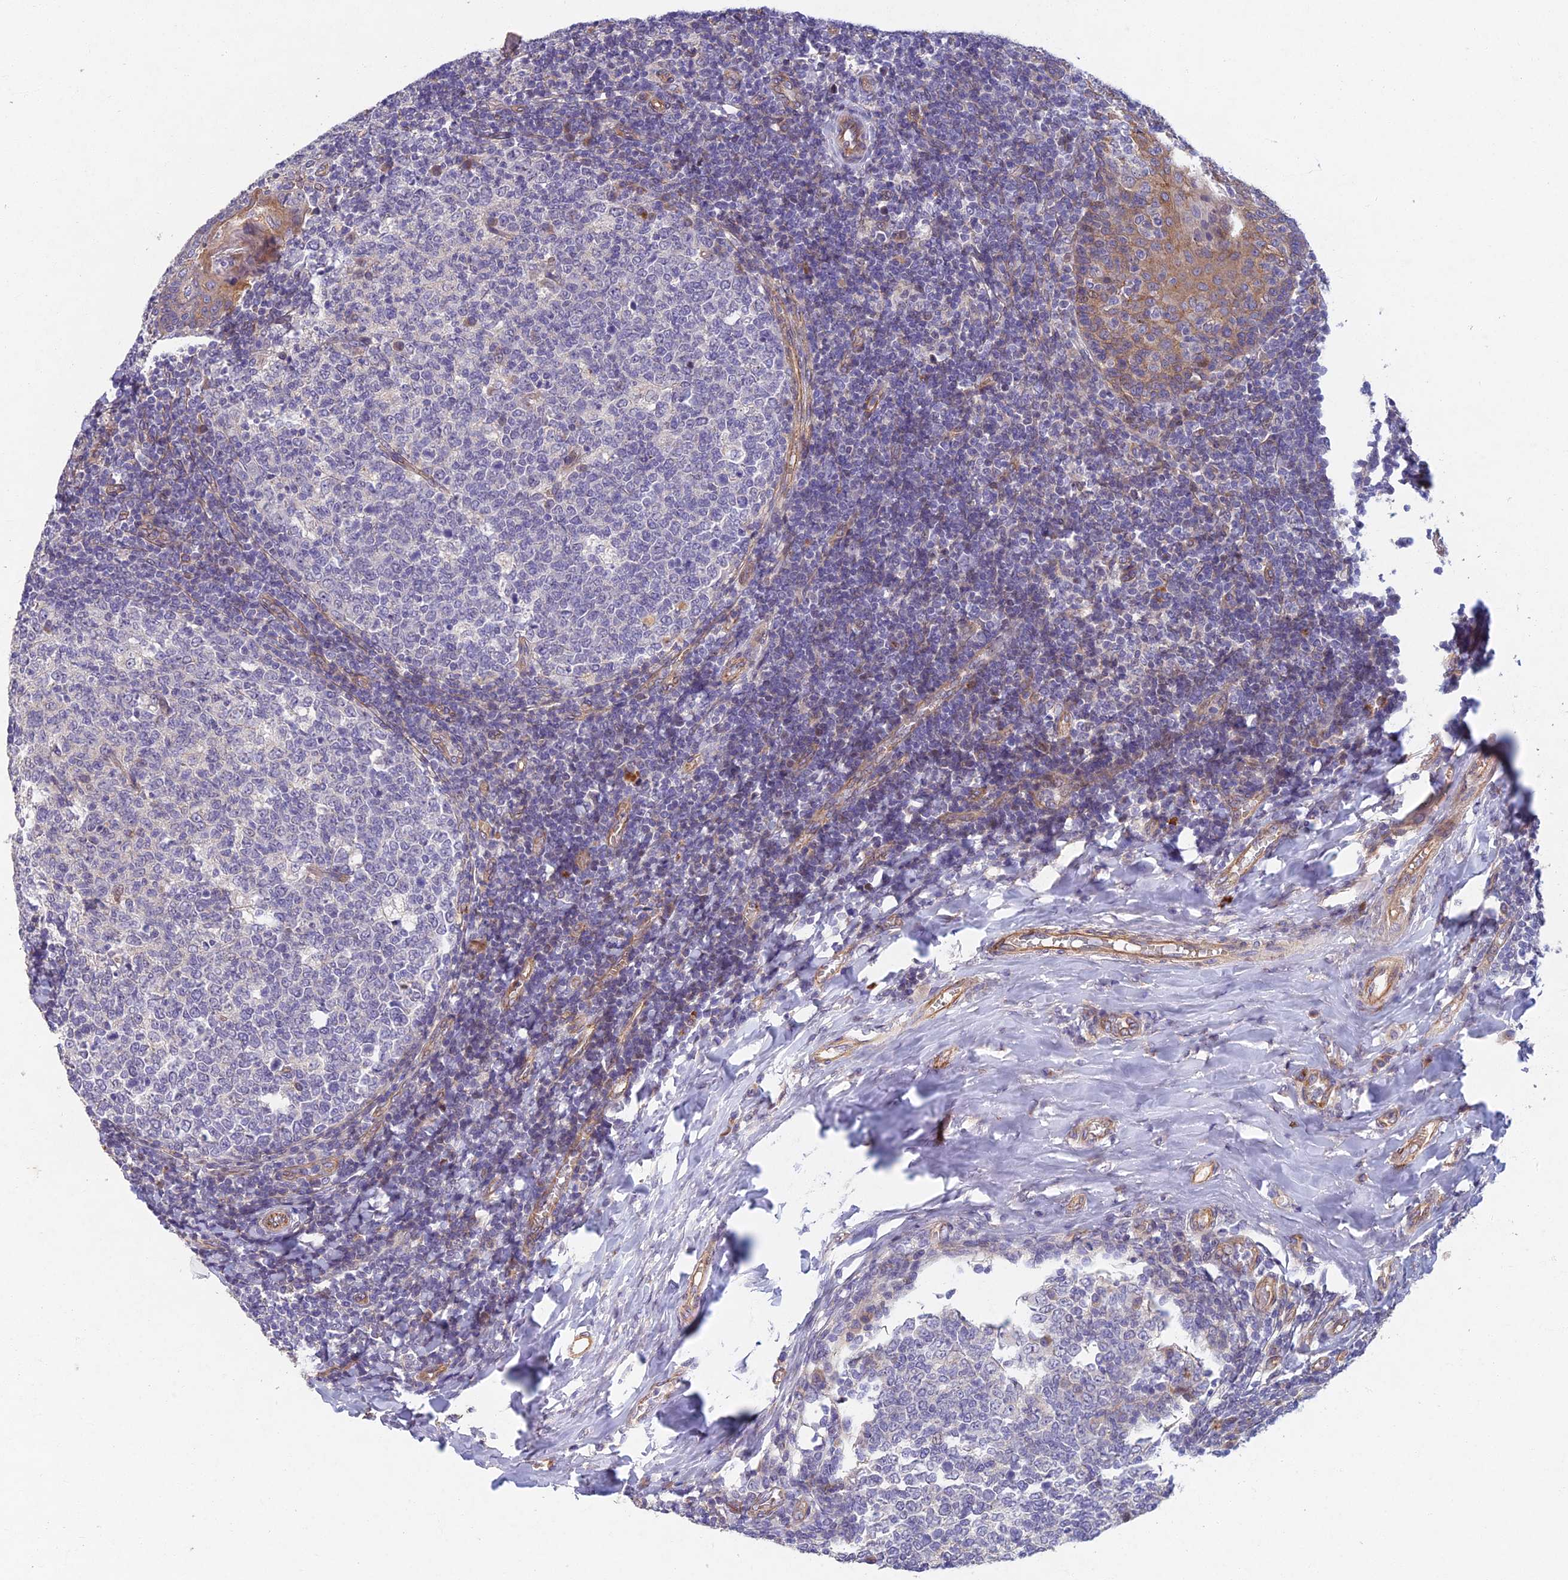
{"staining": {"intensity": "negative", "quantity": "none", "location": "none"}, "tissue": "tonsil", "cell_type": "Germinal center cells", "image_type": "normal", "snomed": [{"axis": "morphology", "description": "Normal tissue, NOS"}, {"axis": "topography", "description": "Tonsil"}], "caption": "Tonsil stained for a protein using immunohistochemistry (IHC) reveals no positivity germinal center cells.", "gene": "RHBDL2", "patient": {"sex": "female", "age": 19}}